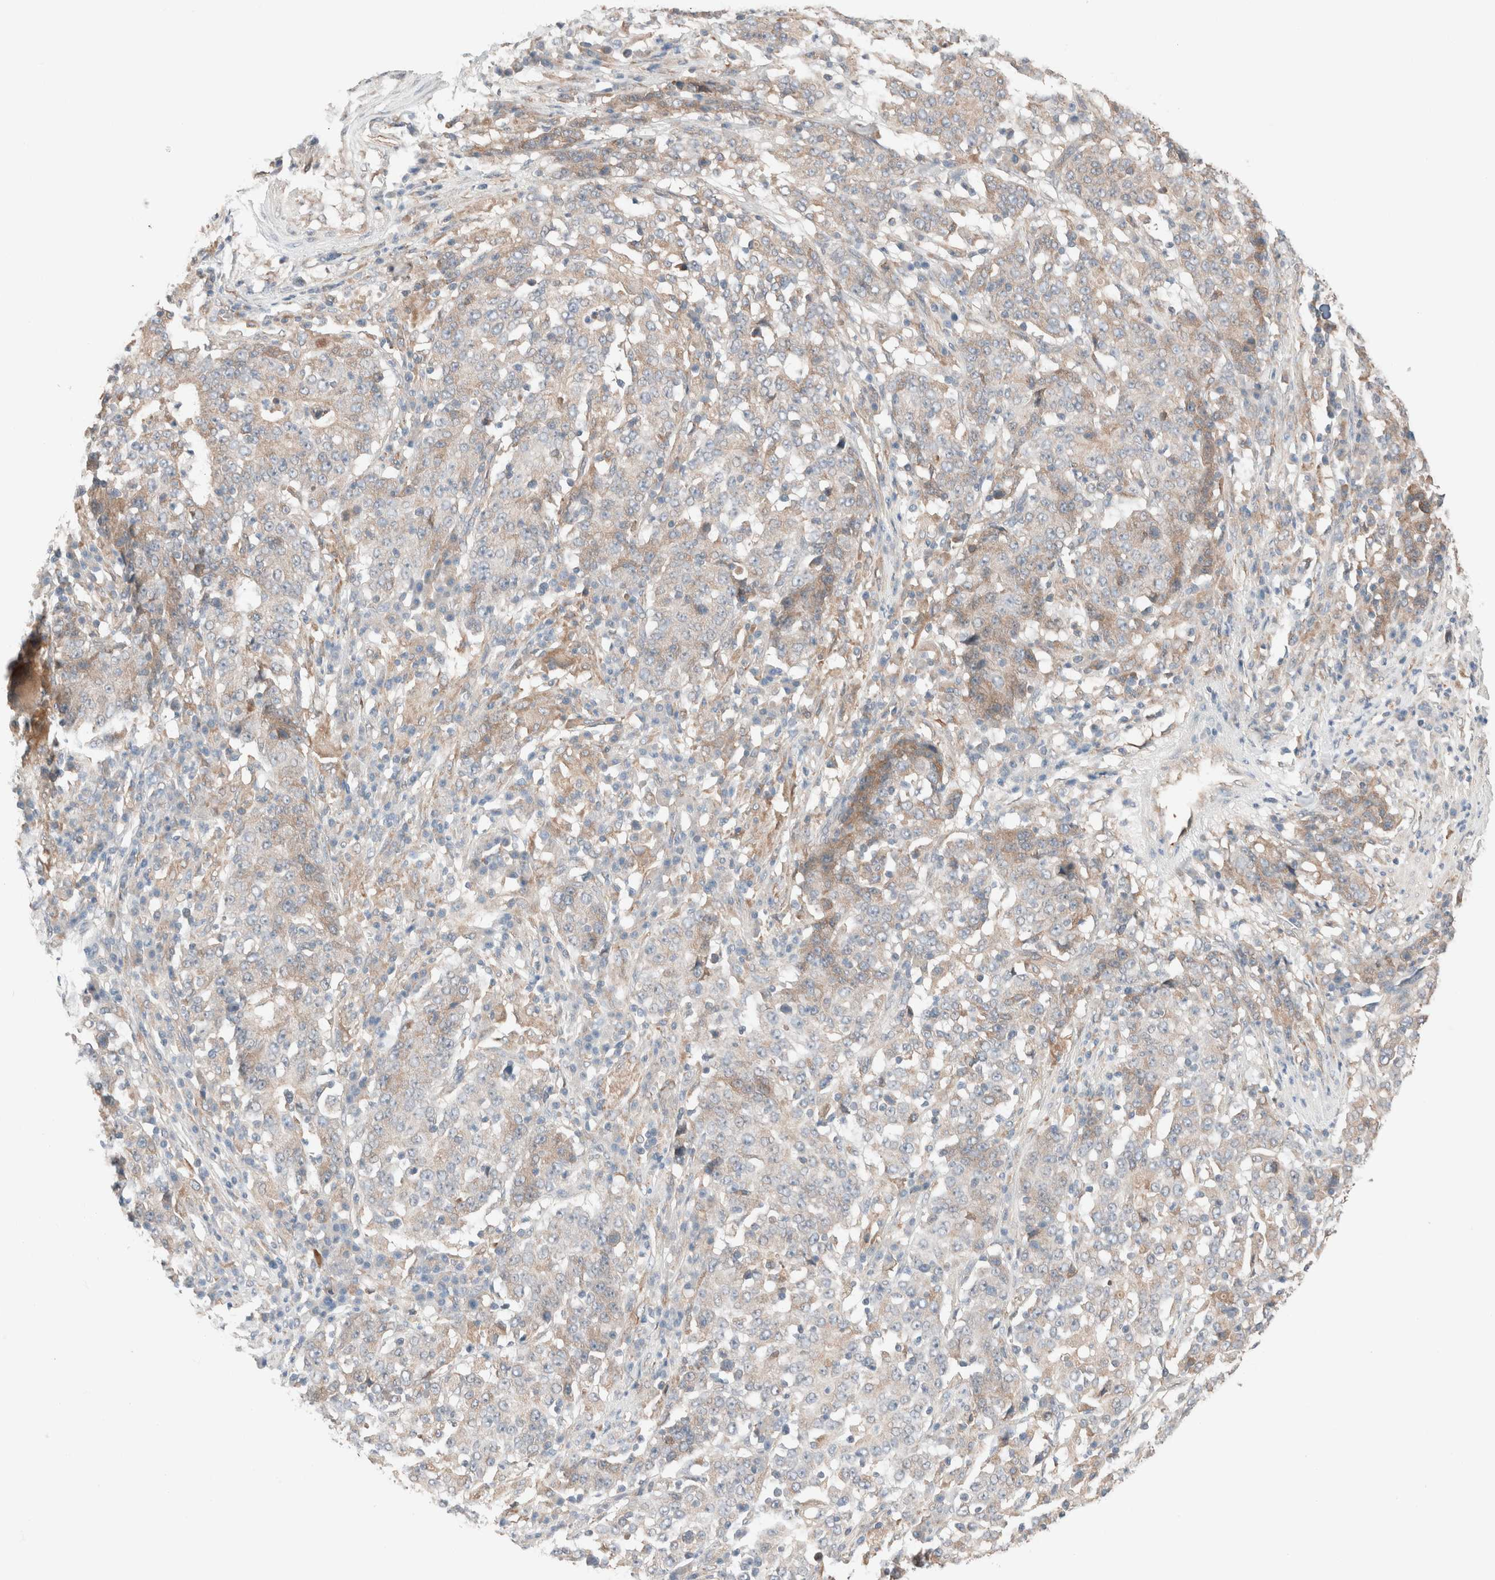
{"staining": {"intensity": "weak", "quantity": "<25%", "location": "cytoplasmic/membranous"}, "tissue": "stomach cancer", "cell_type": "Tumor cells", "image_type": "cancer", "snomed": [{"axis": "morphology", "description": "Adenocarcinoma, NOS"}, {"axis": "topography", "description": "Stomach"}], "caption": "Stomach cancer (adenocarcinoma) was stained to show a protein in brown. There is no significant expression in tumor cells.", "gene": "PCM1", "patient": {"sex": "male", "age": 59}}